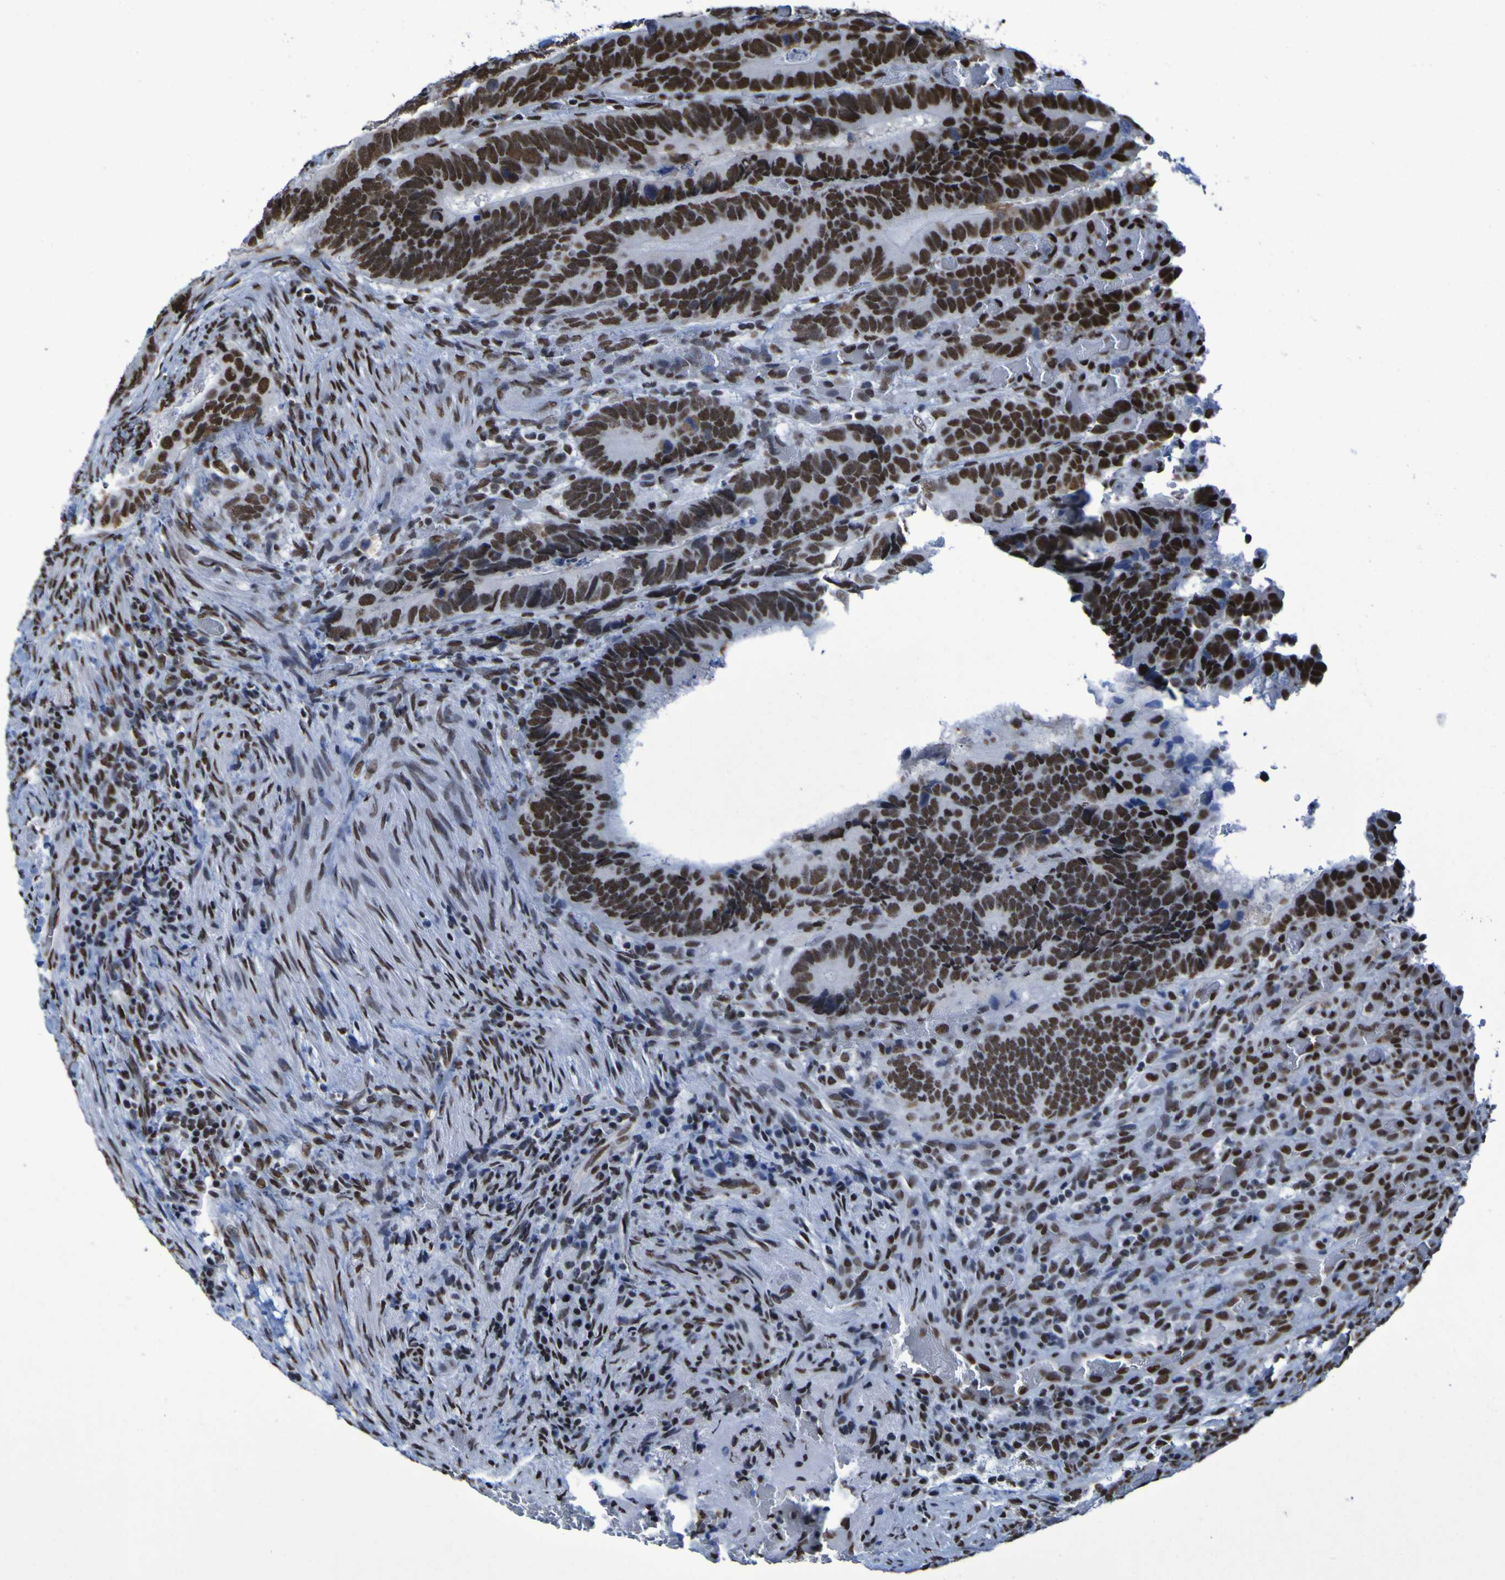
{"staining": {"intensity": "moderate", "quantity": "25%-75%", "location": "nuclear"}, "tissue": "colorectal cancer", "cell_type": "Tumor cells", "image_type": "cancer", "snomed": [{"axis": "morphology", "description": "Adenocarcinoma, NOS"}, {"axis": "topography", "description": "Colon"}], "caption": "The histopathology image shows a brown stain indicating the presence of a protein in the nuclear of tumor cells in colorectal cancer (adenocarcinoma).", "gene": "HNRNPR", "patient": {"sex": "male", "age": 72}}